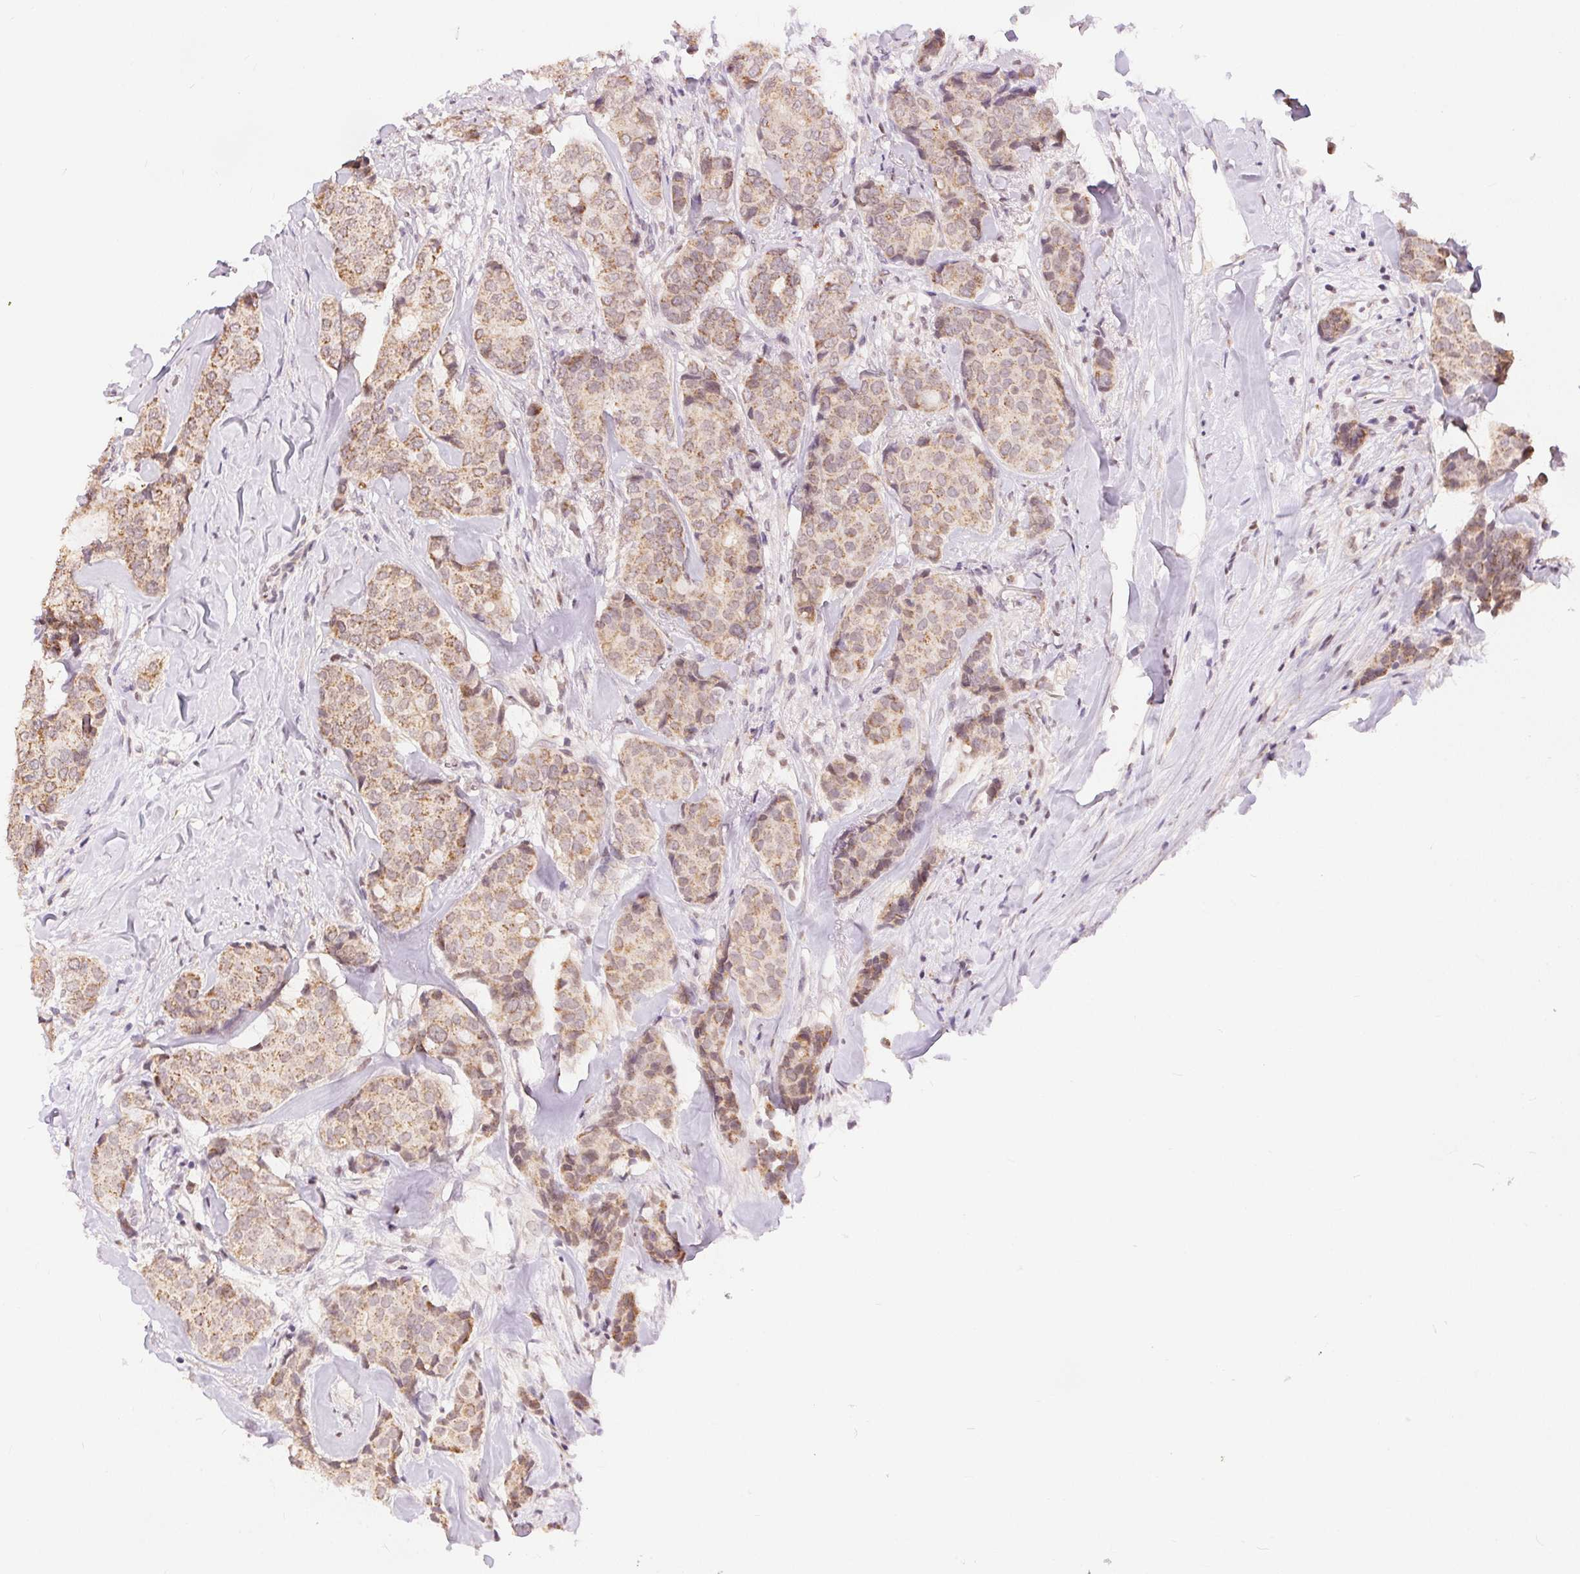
{"staining": {"intensity": "weak", "quantity": ">75%", "location": "cytoplasmic/membranous,nuclear"}, "tissue": "breast cancer", "cell_type": "Tumor cells", "image_type": "cancer", "snomed": [{"axis": "morphology", "description": "Duct carcinoma"}, {"axis": "topography", "description": "Breast"}], "caption": "Breast intraductal carcinoma tissue demonstrates weak cytoplasmic/membranous and nuclear positivity in approximately >75% of tumor cells, visualized by immunohistochemistry. The protein is shown in brown color, while the nuclei are stained blue.", "gene": "POU2F2", "patient": {"sex": "female", "age": 75}}